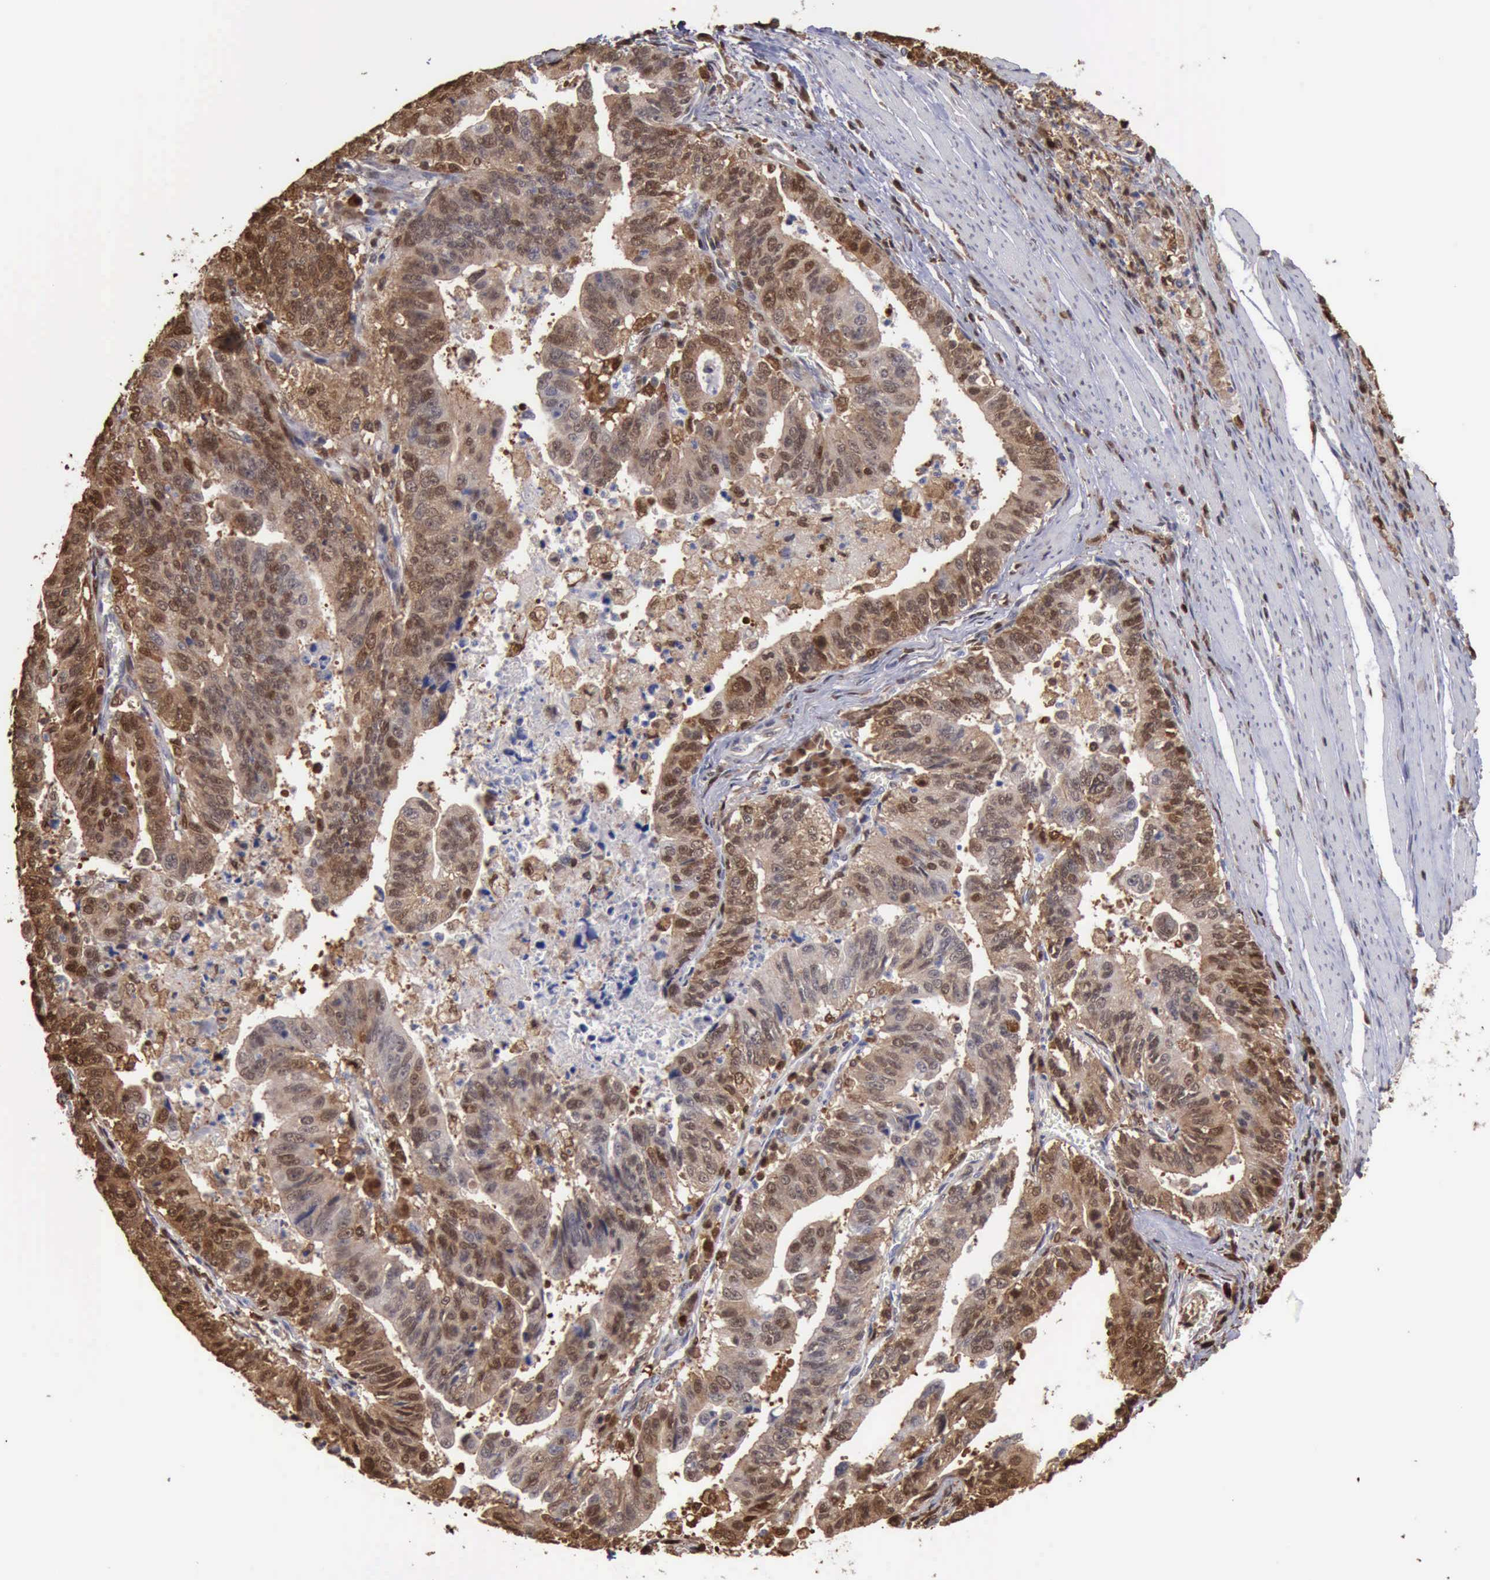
{"staining": {"intensity": "moderate", "quantity": "25%-75%", "location": "cytoplasmic/membranous,nuclear"}, "tissue": "stomach cancer", "cell_type": "Tumor cells", "image_type": "cancer", "snomed": [{"axis": "morphology", "description": "Adenocarcinoma, NOS"}, {"axis": "topography", "description": "Stomach, upper"}], "caption": "DAB immunohistochemical staining of human adenocarcinoma (stomach) displays moderate cytoplasmic/membranous and nuclear protein expression in about 25%-75% of tumor cells.", "gene": "STAT1", "patient": {"sex": "female", "age": 50}}